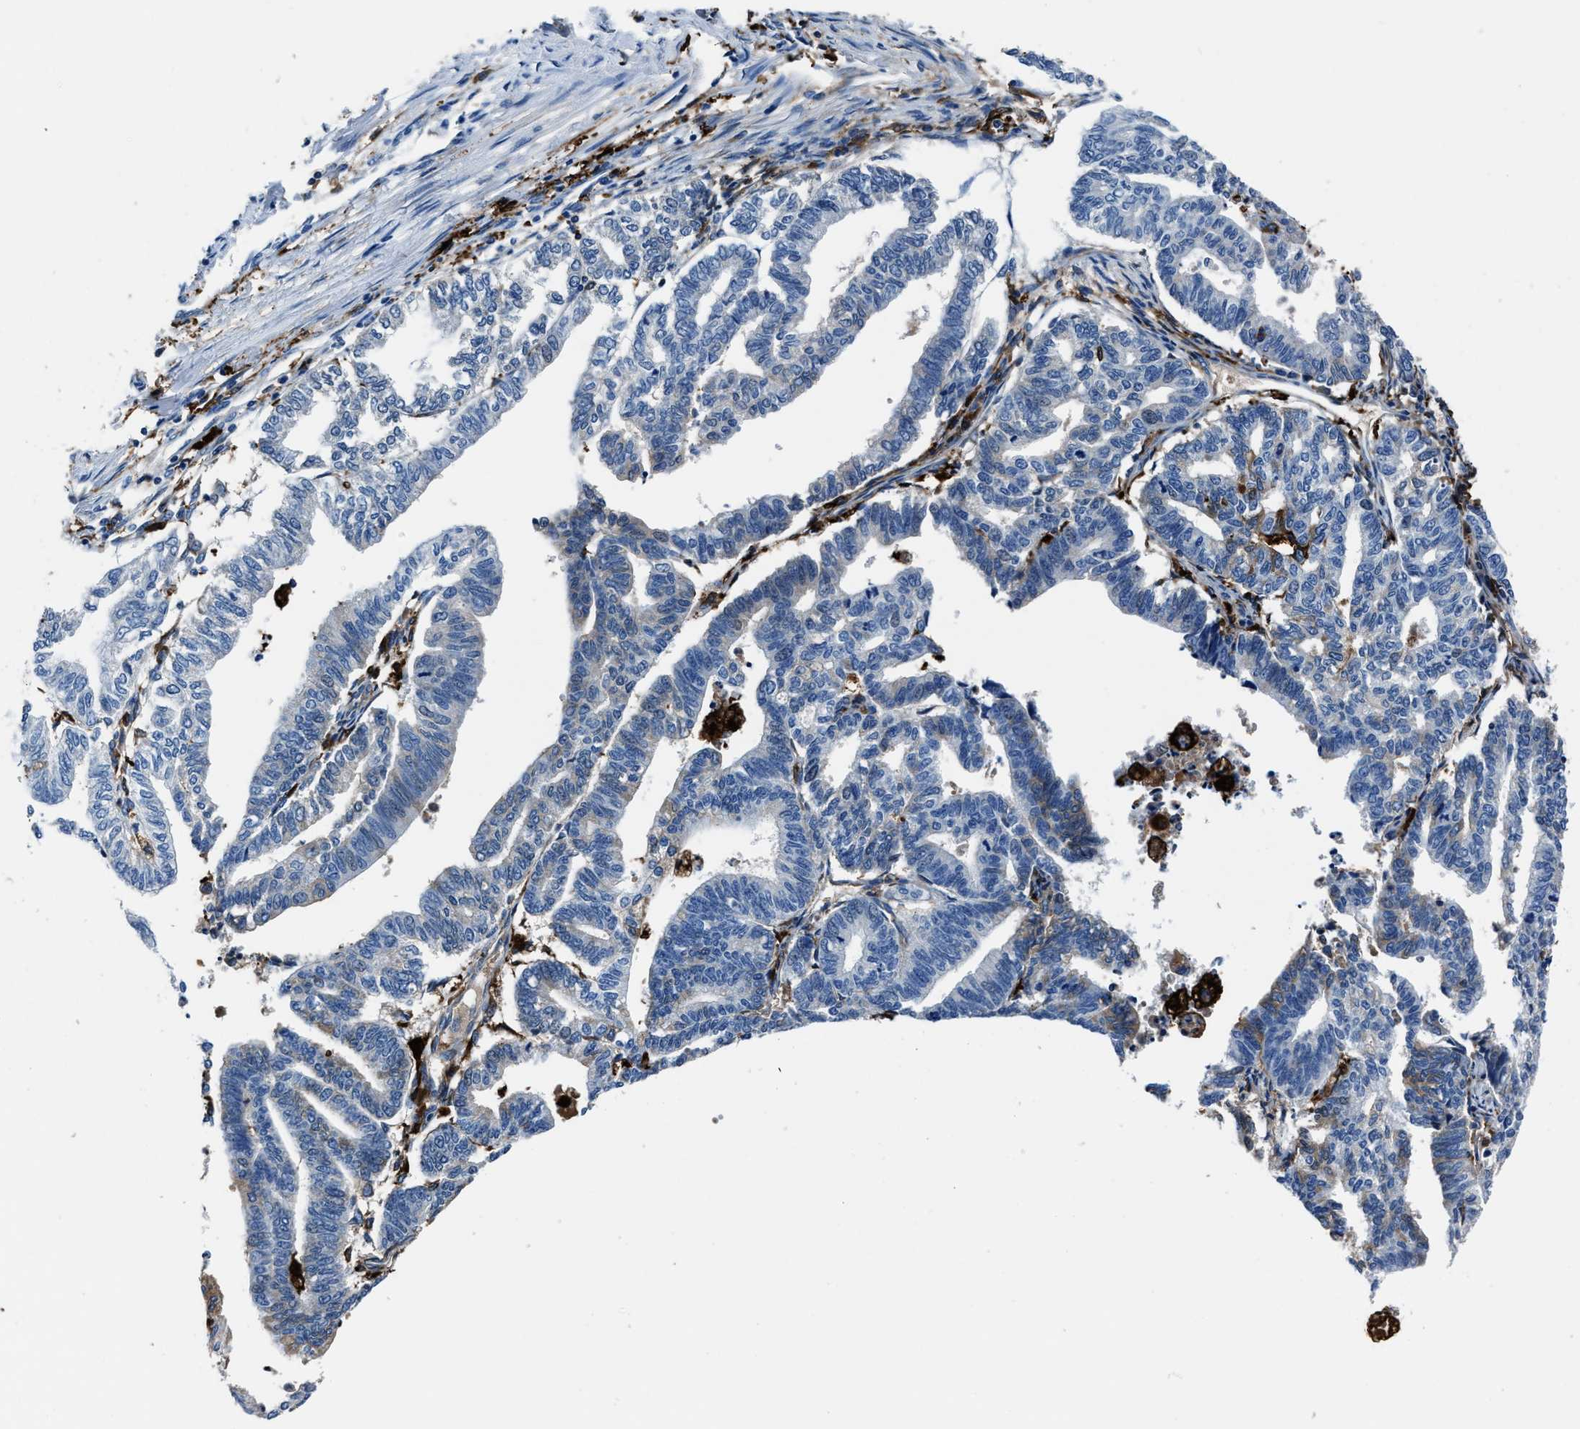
{"staining": {"intensity": "negative", "quantity": "none", "location": "none"}, "tissue": "endometrial cancer", "cell_type": "Tumor cells", "image_type": "cancer", "snomed": [{"axis": "morphology", "description": "Adenocarcinoma, NOS"}, {"axis": "topography", "description": "Endometrium"}], "caption": "Tumor cells are negative for brown protein staining in endometrial adenocarcinoma. (IHC, brightfield microscopy, high magnification).", "gene": "FTL", "patient": {"sex": "female", "age": 79}}